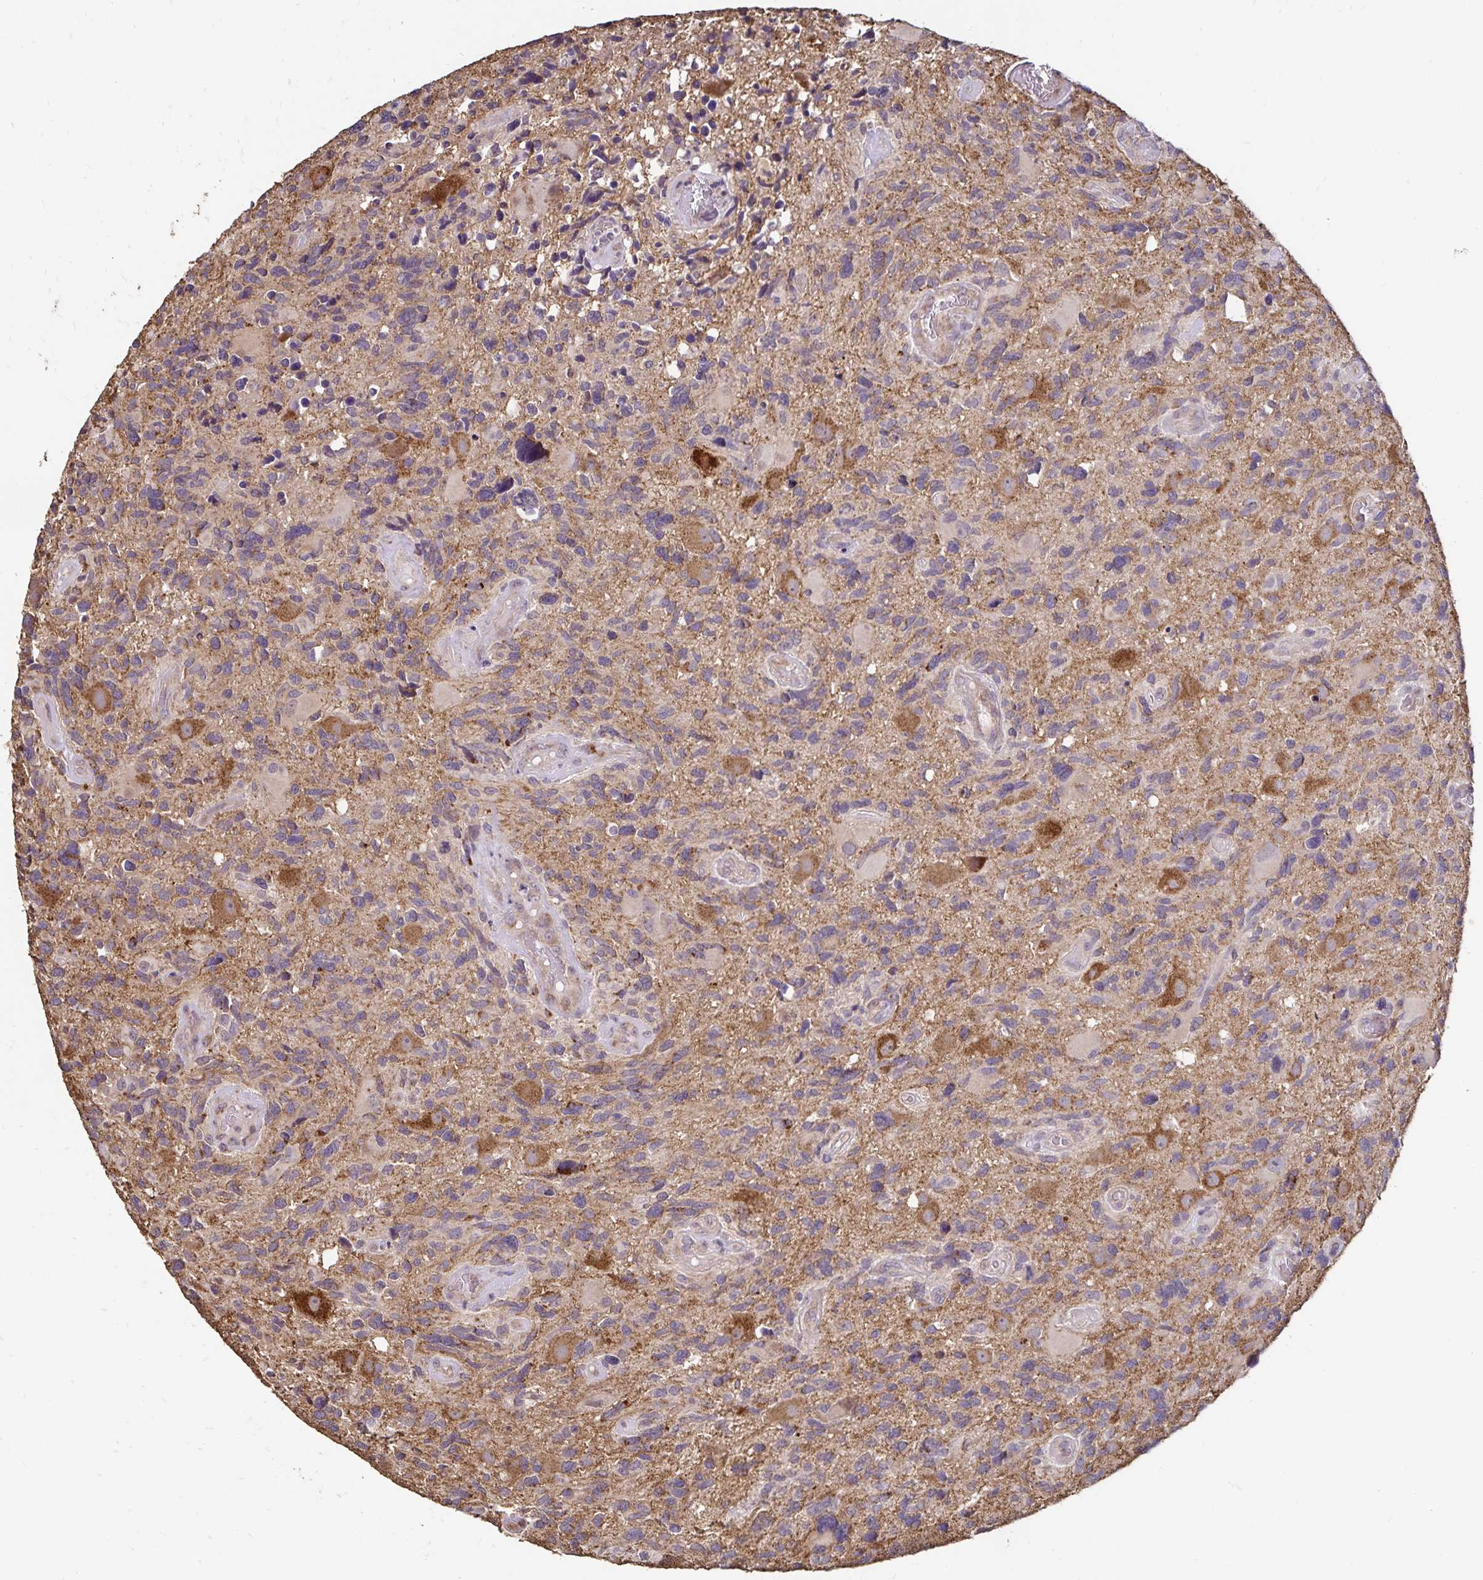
{"staining": {"intensity": "weak", "quantity": "25%-75%", "location": "cytoplasmic/membranous"}, "tissue": "glioma", "cell_type": "Tumor cells", "image_type": "cancer", "snomed": [{"axis": "morphology", "description": "Glioma, malignant, High grade"}, {"axis": "topography", "description": "Brain"}], "caption": "Tumor cells reveal weak cytoplasmic/membranous expression in approximately 25%-75% of cells in glioma. The protein is shown in brown color, while the nuclei are stained blue.", "gene": "EMC10", "patient": {"sex": "male", "age": 49}}